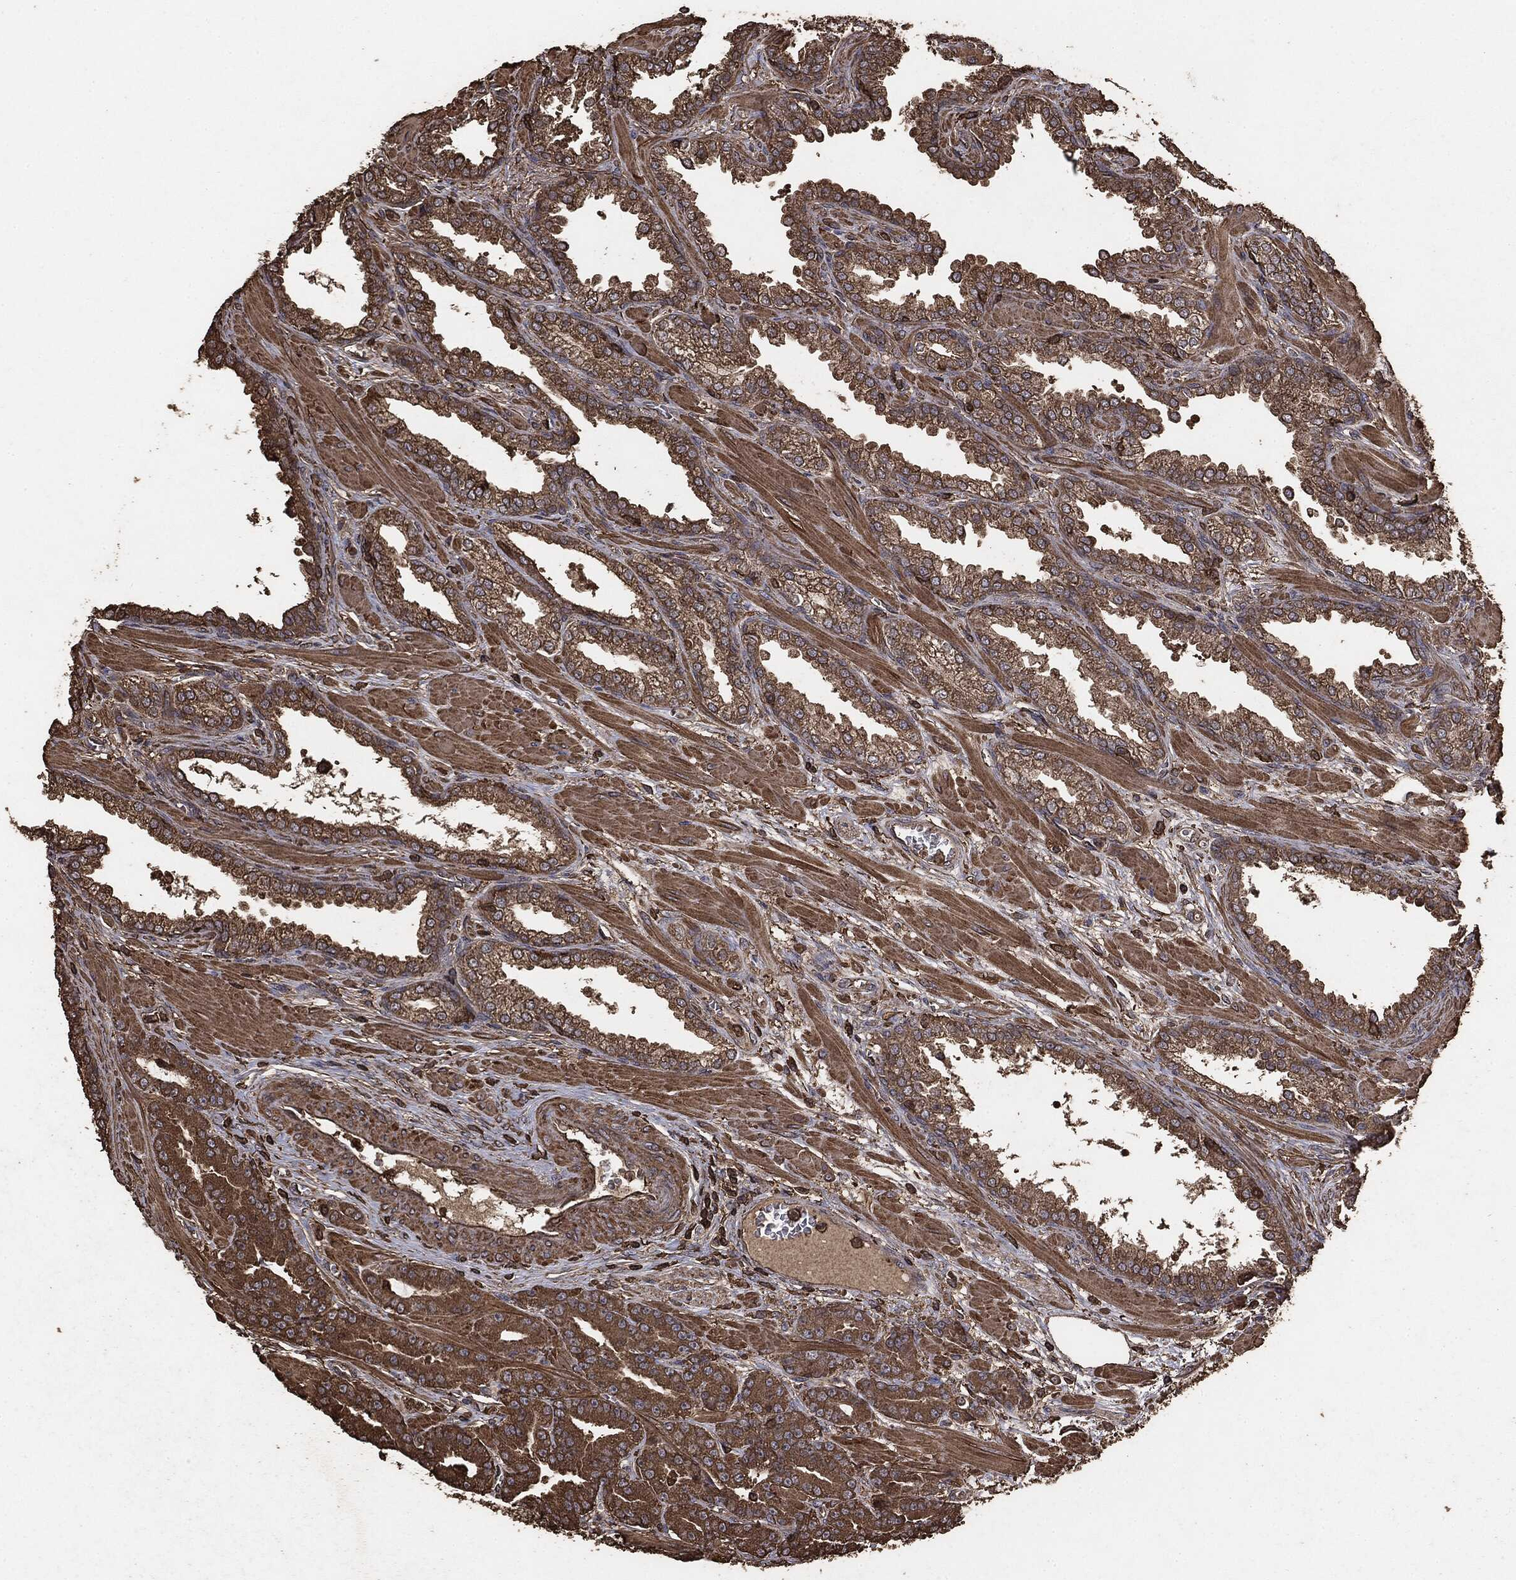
{"staining": {"intensity": "moderate", "quantity": ">75%", "location": "cytoplasmic/membranous"}, "tissue": "prostate cancer", "cell_type": "Tumor cells", "image_type": "cancer", "snomed": [{"axis": "morphology", "description": "Adenocarcinoma, High grade"}, {"axis": "topography", "description": "Prostate"}], "caption": "A medium amount of moderate cytoplasmic/membranous expression is seen in about >75% of tumor cells in adenocarcinoma (high-grade) (prostate) tissue. The protein of interest is shown in brown color, while the nuclei are stained blue.", "gene": "MTOR", "patient": {"sex": "male", "age": 60}}